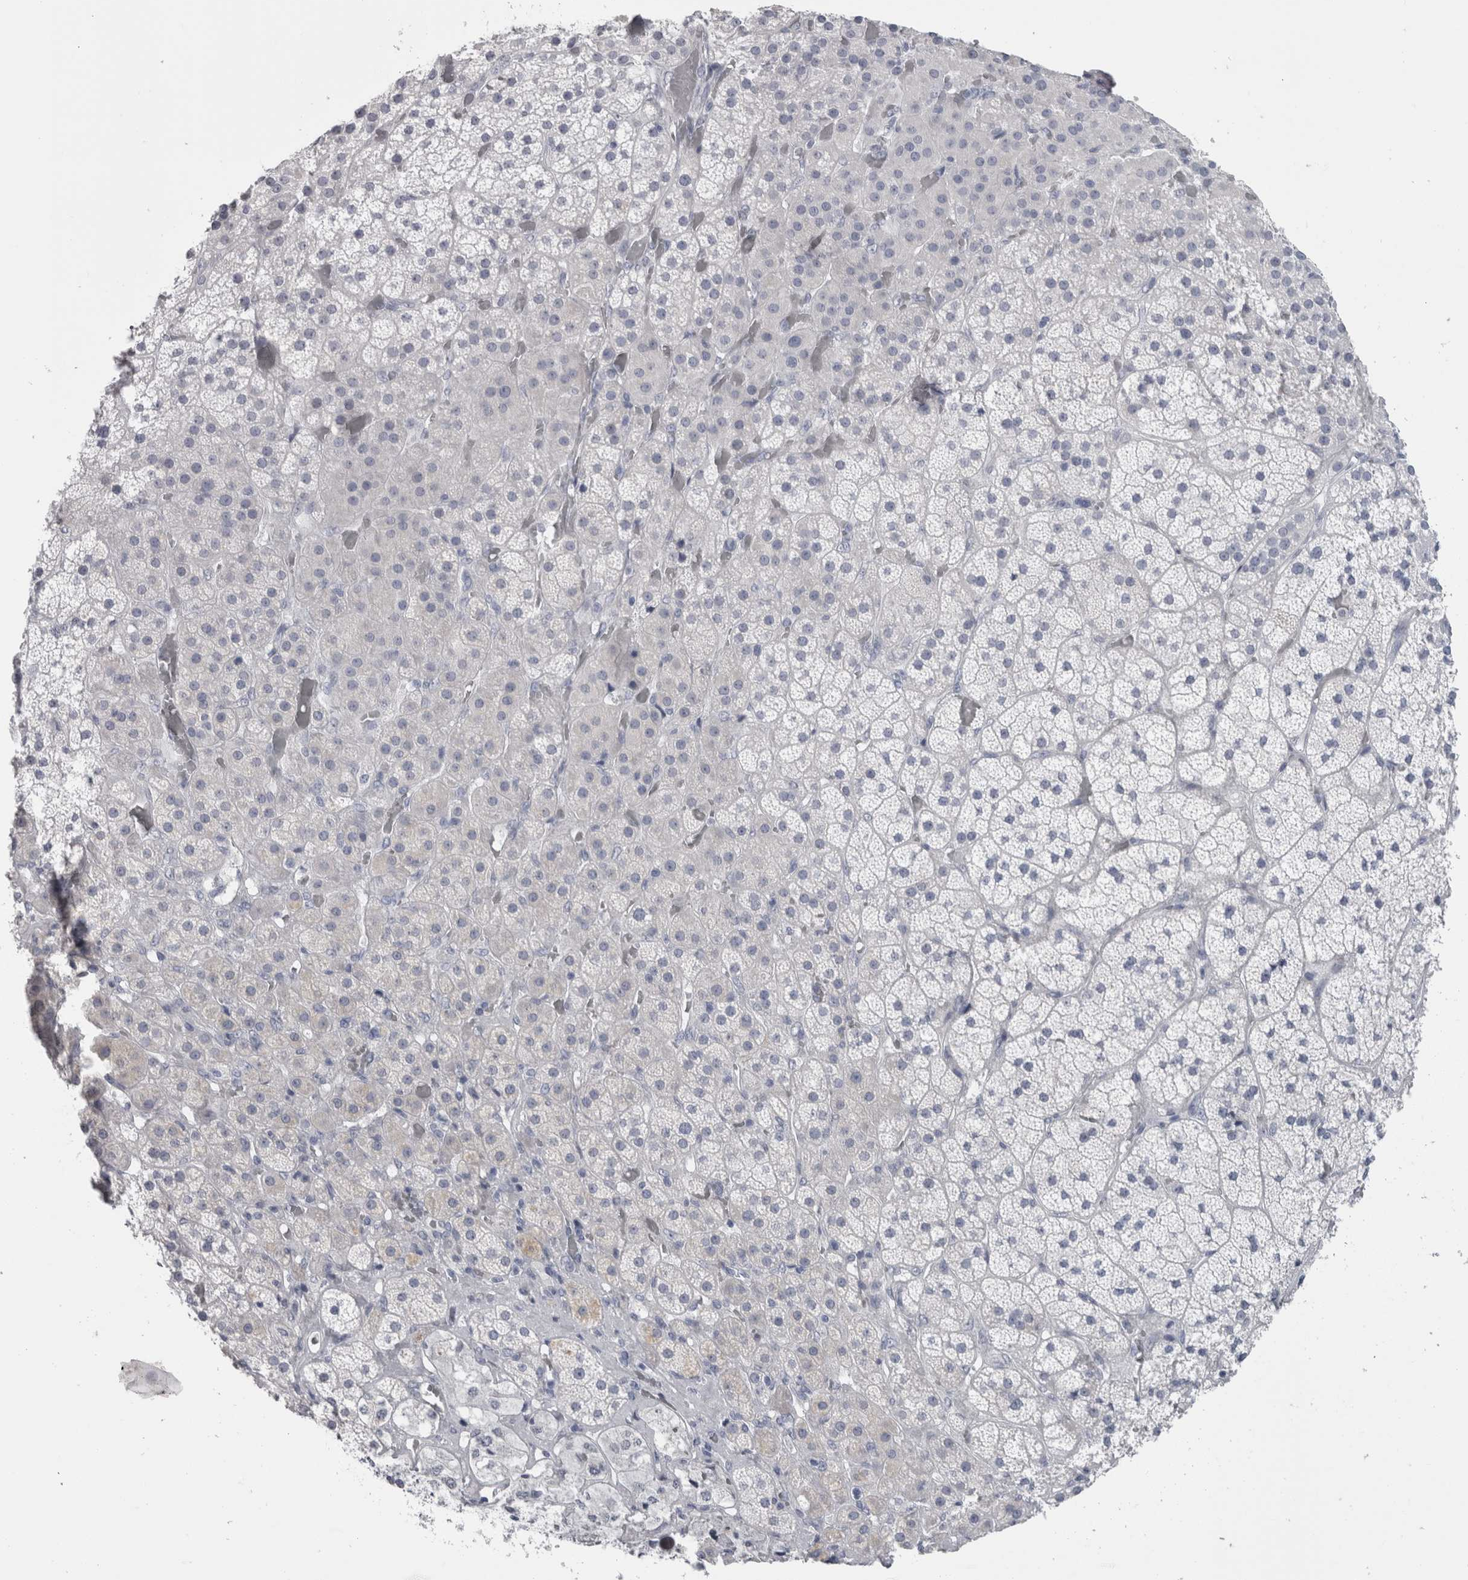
{"staining": {"intensity": "negative", "quantity": "none", "location": "none"}, "tissue": "adrenal gland", "cell_type": "Glandular cells", "image_type": "normal", "snomed": [{"axis": "morphology", "description": "Normal tissue, NOS"}, {"axis": "topography", "description": "Adrenal gland"}], "caption": "This is a histopathology image of immunohistochemistry staining of benign adrenal gland, which shows no positivity in glandular cells.", "gene": "MSMB", "patient": {"sex": "male", "age": 57}}